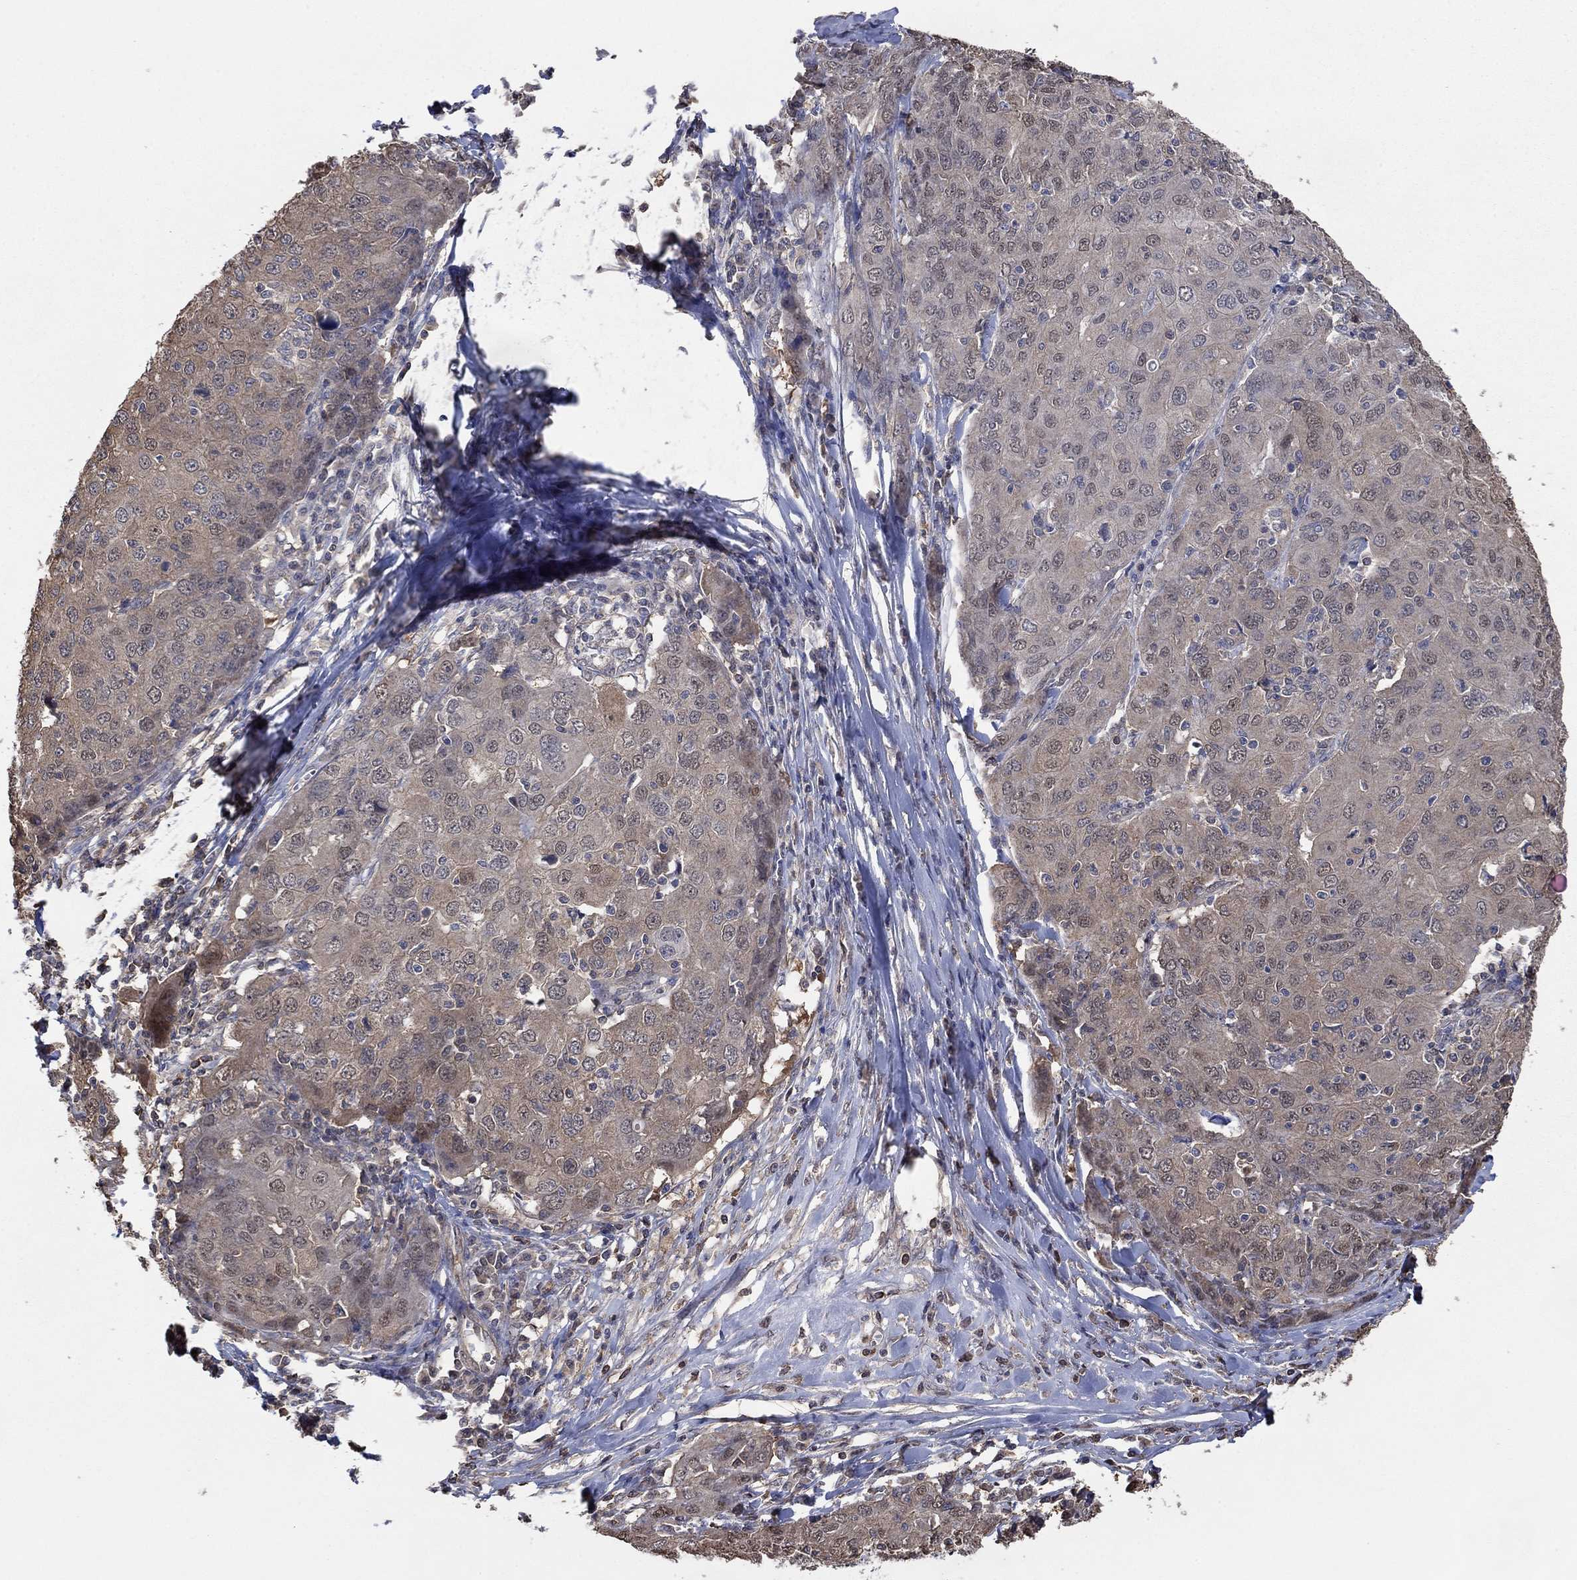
{"staining": {"intensity": "weak", "quantity": "25%-75%", "location": "cytoplasmic/membranous,nuclear"}, "tissue": "ovarian cancer", "cell_type": "Tumor cells", "image_type": "cancer", "snomed": [{"axis": "morphology", "description": "Carcinoma, endometroid"}, {"axis": "topography", "description": "Ovary"}], "caption": "Endometroid carcinoma (ovarian) stained with a protein marker exhibits weak staining in tumor cells.", "gene": "RNF114", "patient": {"sex": "female", "age": 50}}